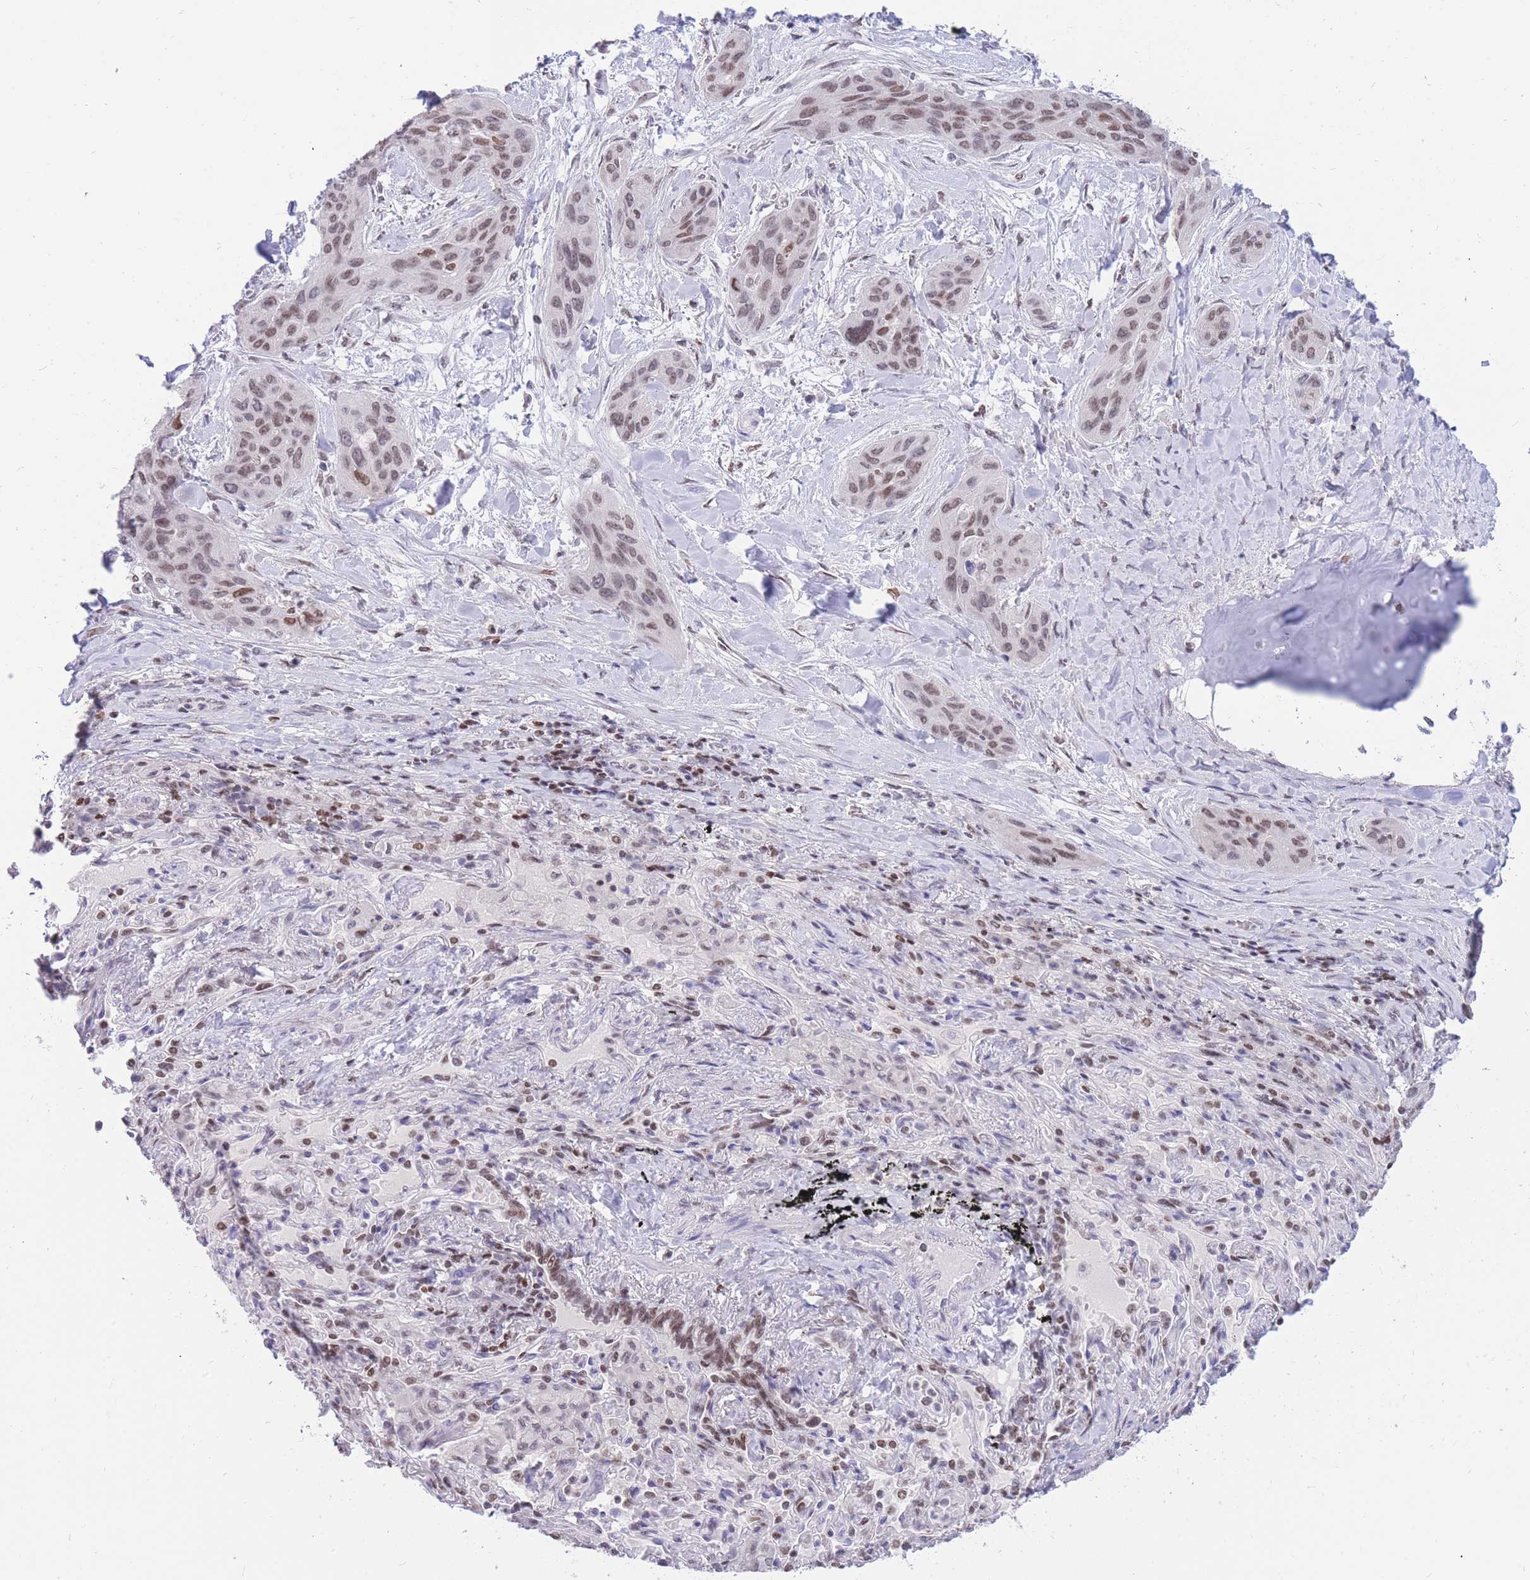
{"staining": {"intensity": "moderate", "quantity": ">75%", "location": "nuclear"}, "tissue": "lung cancer", "cell_type": "Tumor cells", "image_type": "cancer", "snomed": [{"axis": "morphology", "description": "Squamous cell carcinoma, NOS"}, {"axis": "topography", "description": "Lung"}], "caption": "Squamous cell carcinoma (lung) stained for a protein (brown) displays moderate nuclear positive positivity in approximately >75% of tumor cells.", "gene": "HMGN1", "patient": {"sex": "female", "age": 70}}